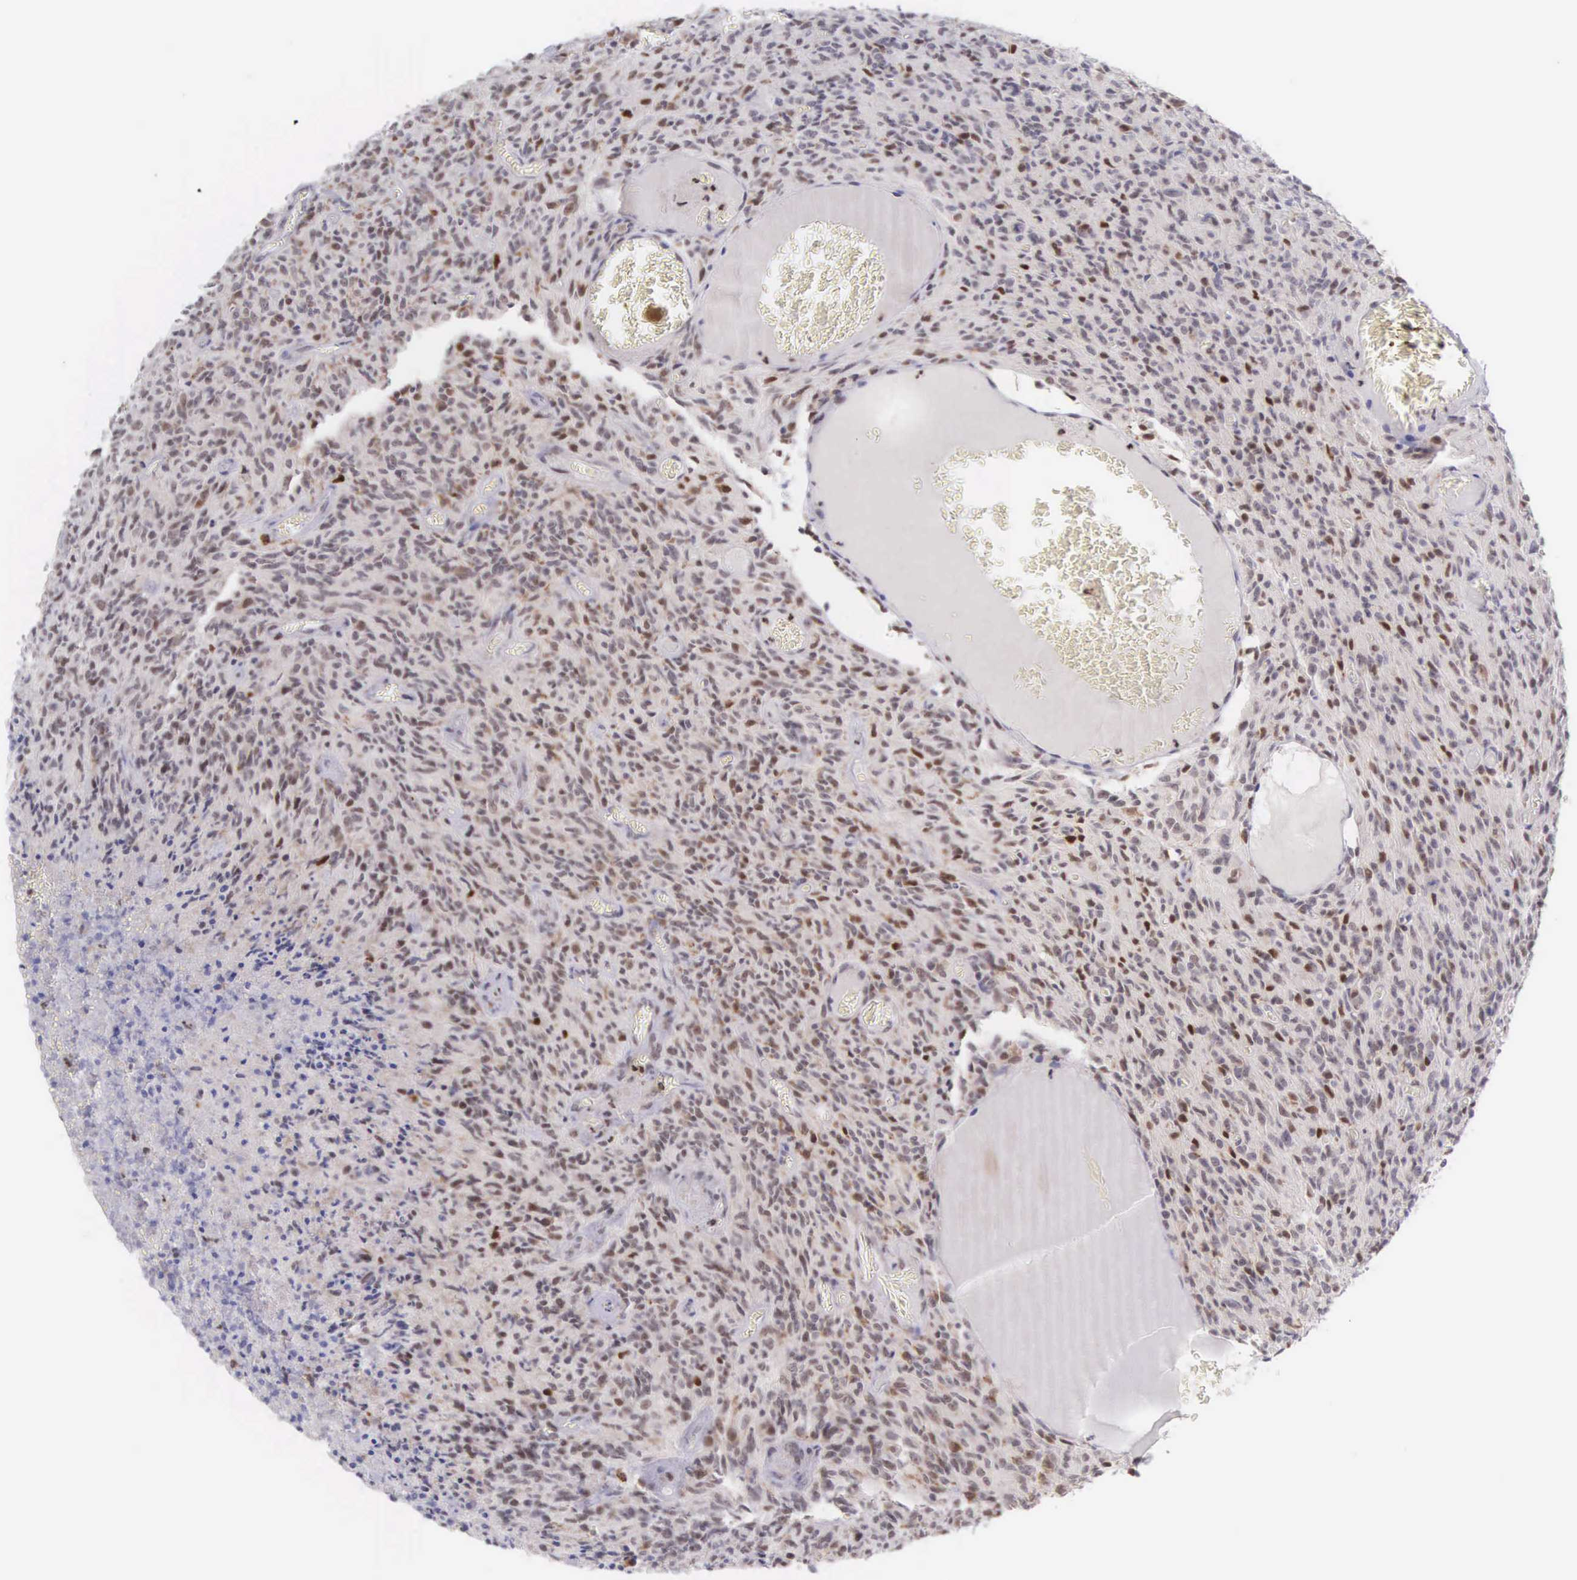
{"staining": {"intensity": "weak", "quantity": "25%-75%", "location": "nuclear"}, "tissue": "glioma", "cell_type": "Tumor cells", "image_type": "cancer", "snomed": [{"axis": "morphology", "description": "Glioma, malignant, High grade"}, {"axis": "topography", "description": "Brain"}], "caption": "Weak nuclear staining for a protein is seen in approximately 25%-75% of tumor cells of glioma using IHC.", "gene": "GRK3", "patient": {"sex": "male", "age": 56}}